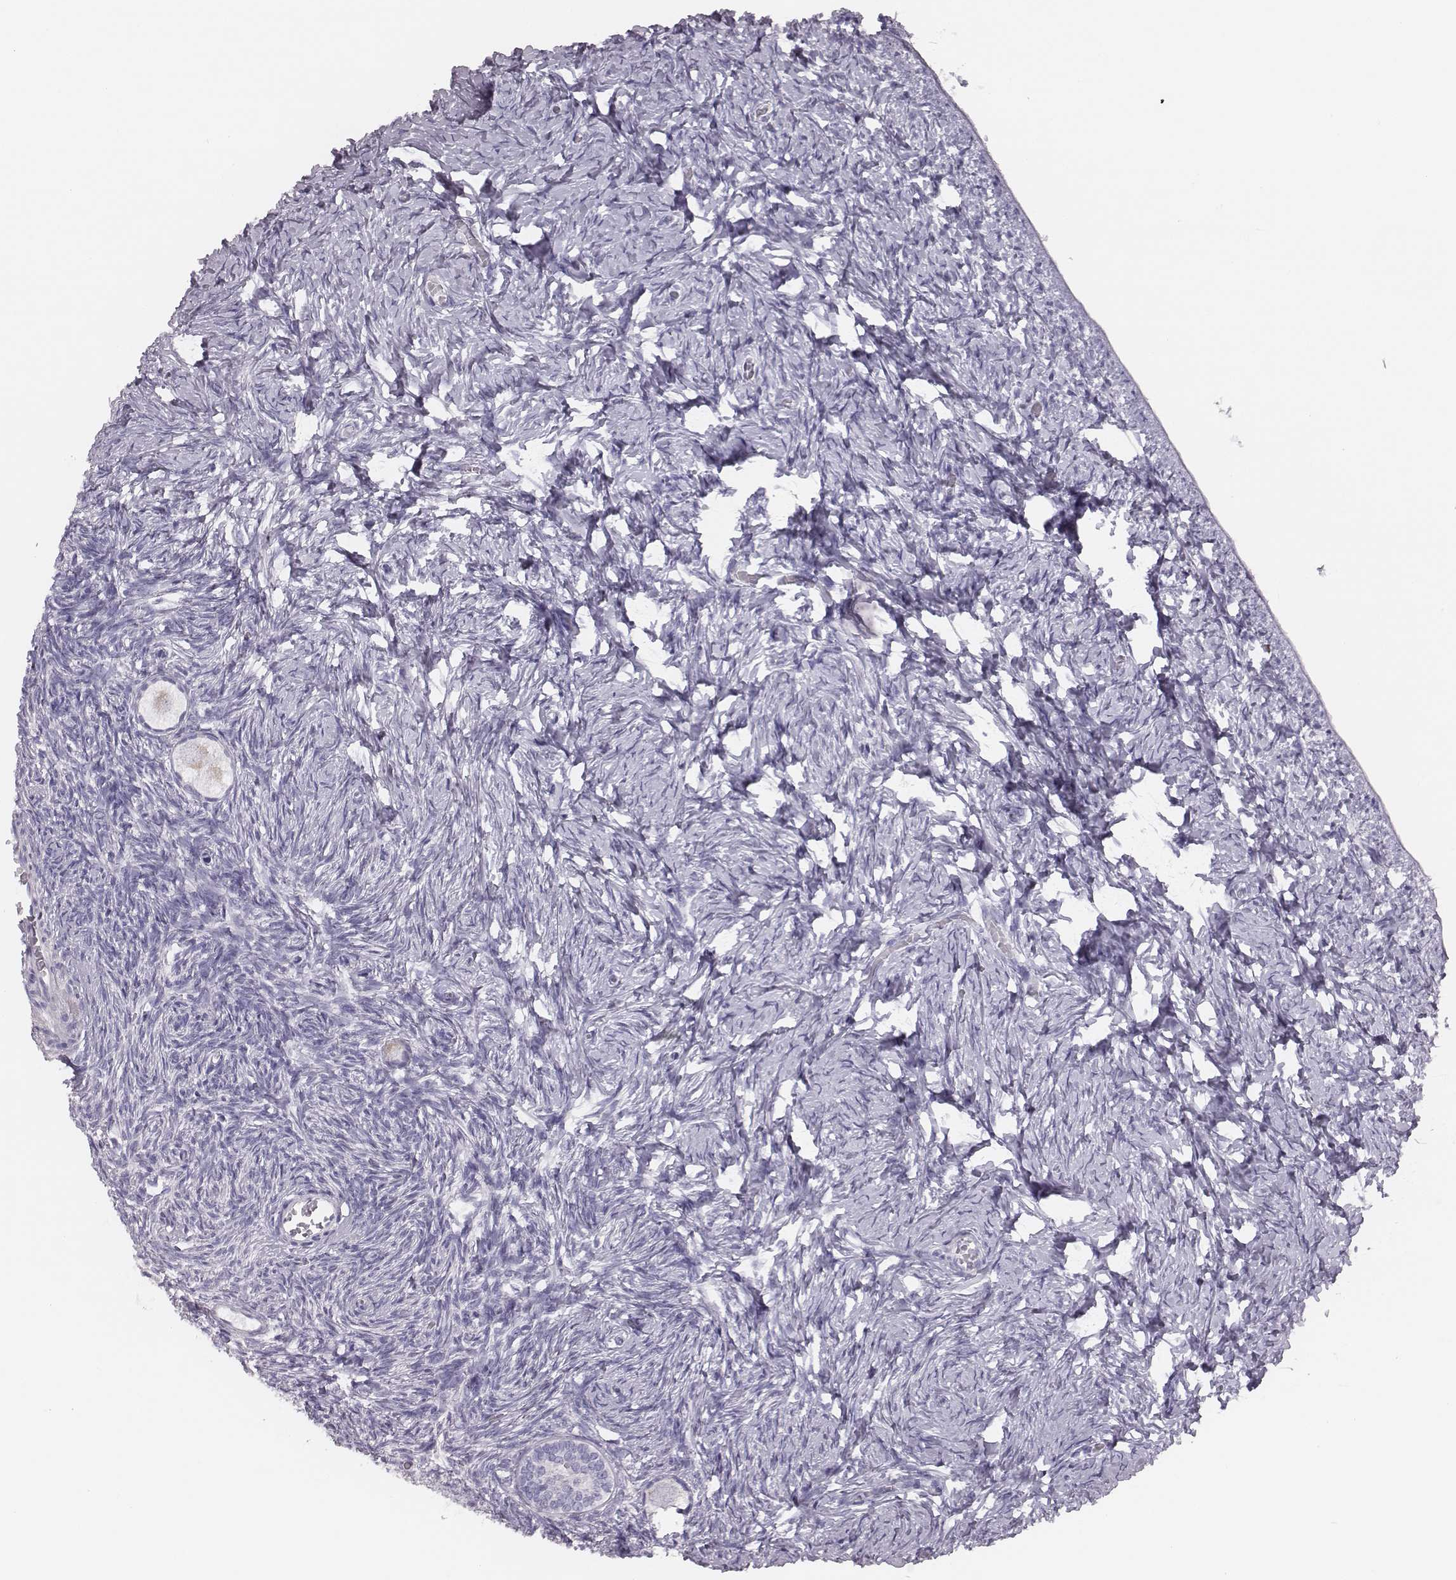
{"staining": {"intensity": "negative", "quantity": "none", "location": "none"}, "tissue": "ovary", "cell_type": "Follicle cells", "image_type": "normal", "snomed": [{"axis": "morphology", "description": "Normal tissue, NOS"}, {"axis": "topography", "description": "Ovary"}], "caption": "An image of human ovary is negative for staining in follicle cells. (Stains: DAB IHC with hematoxylin counter stain, Microscopy: brightfield microscopy at high magnification).", "gene": "H1", "patient": {"sex": "female", "age": 27}}